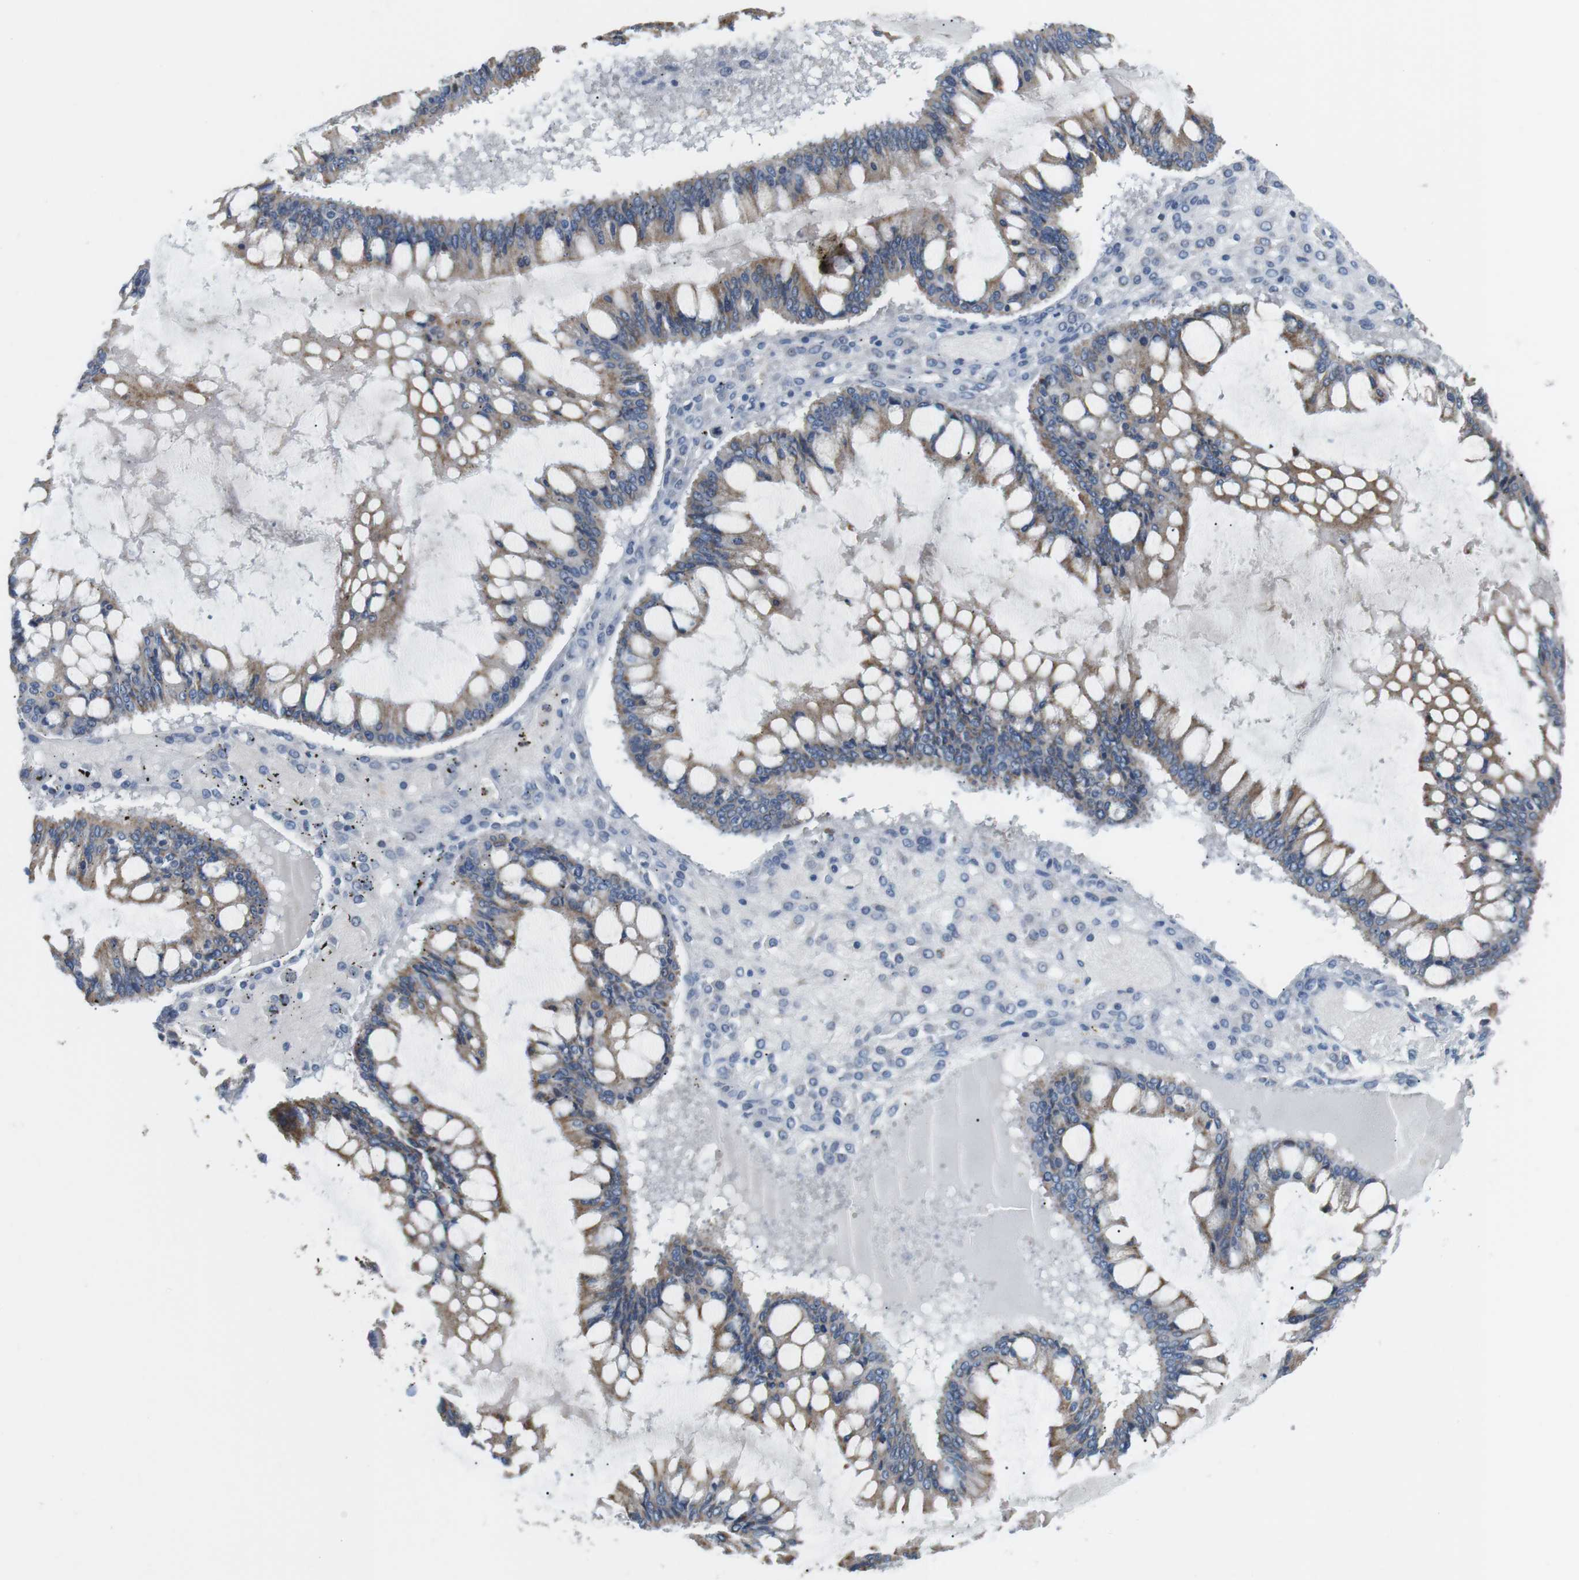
{"staining": {"intensity": "moderate", "quantity": ">75%", "location": "cytoplasmic/membranous"}, "tissue": "ovarian cancer", "cell_type": "Tumor cells", "image_type": "cancer", "snomed": [{"axis": "morphology", "description": "Cystadenocarcinoma, mucinous, NOS"}, {"axis": "topography", "description": "Ovary"}], "caption": "Brown immunohistochemical staining in human ovarian cancer shows moderate cytoplasmic/membranous expression in about >75% of tumor cells. (DAB (3,3'-diaminobenzidine) = brown stain, brightfield microscopy at high magnification).", "gene": "CD300E", "patient": {"sex": "female", "age": 73}}